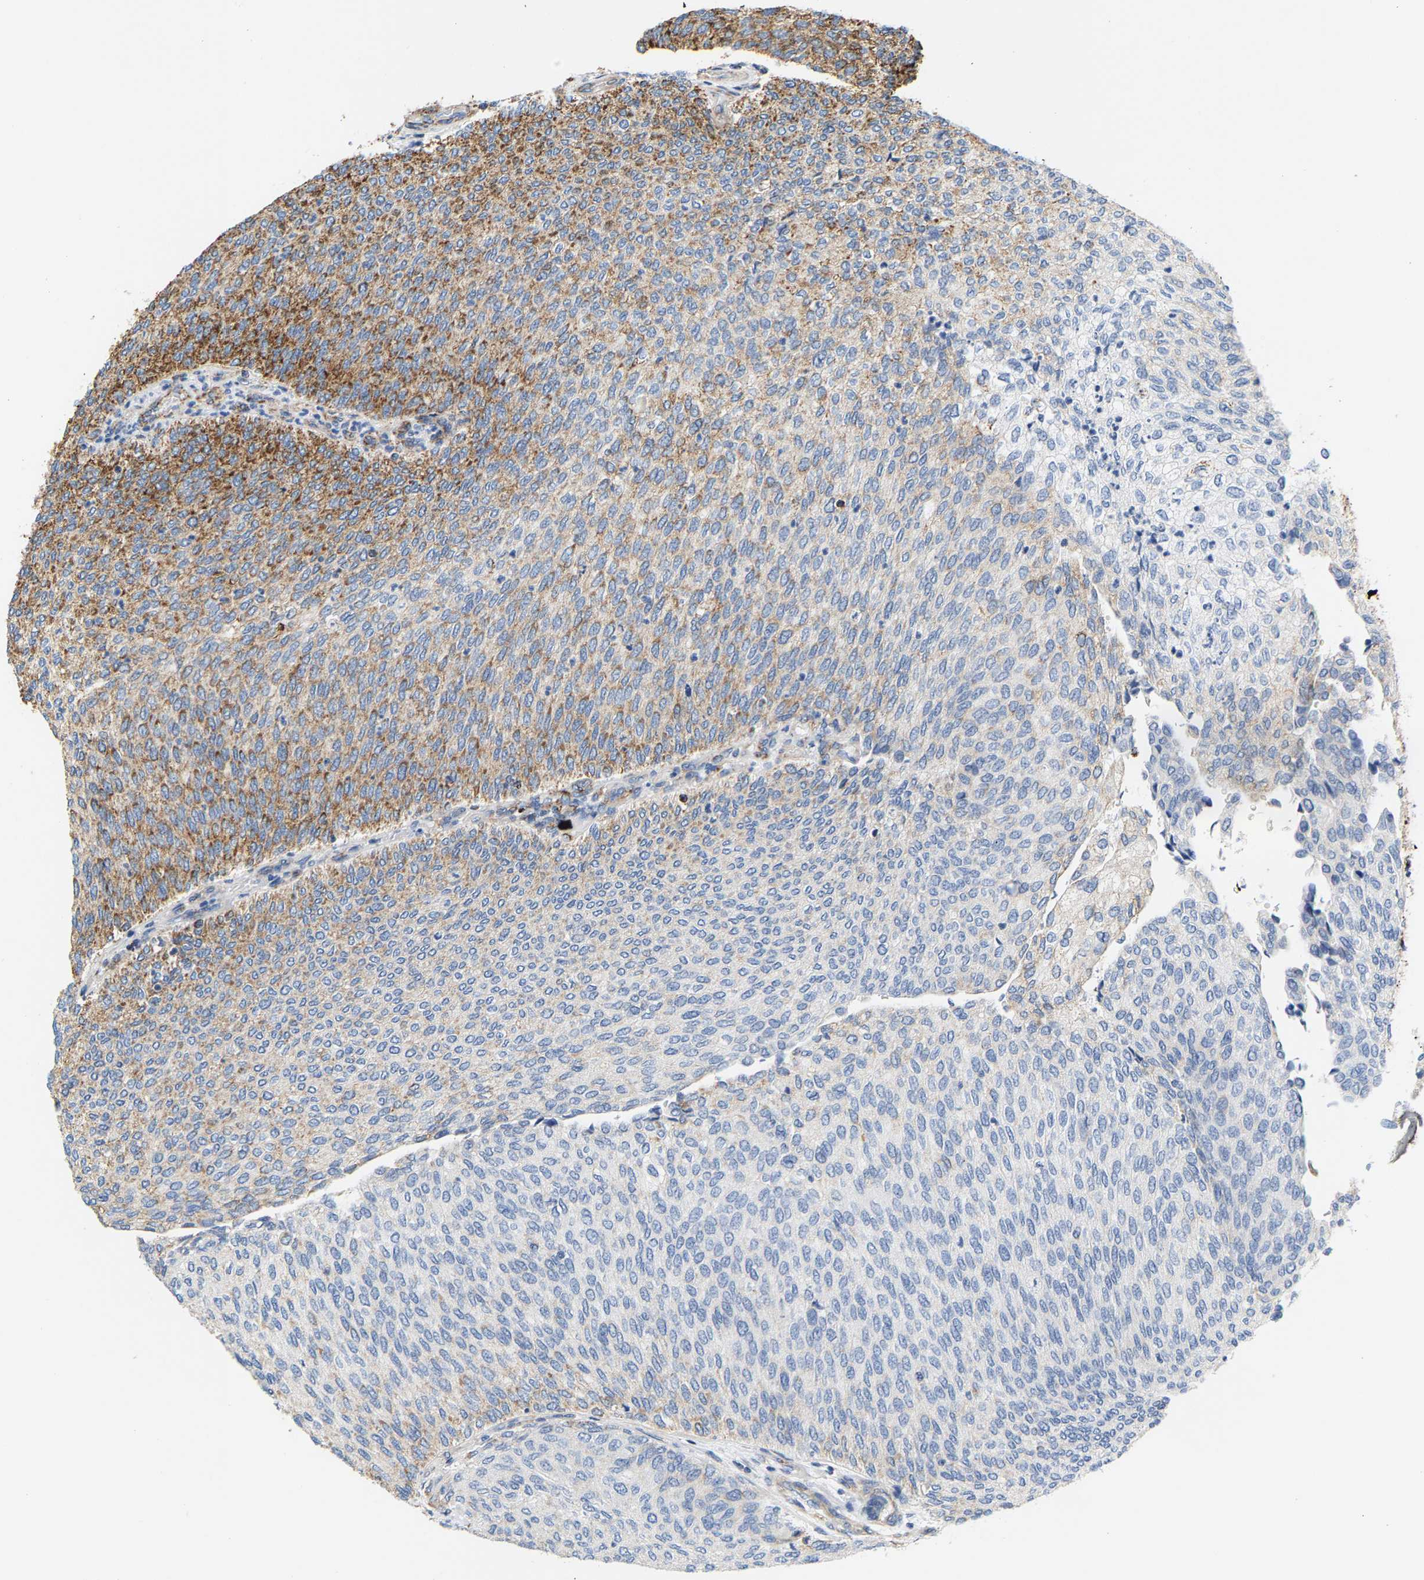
{"staining": {"intensity": "moderate", "quantity": "25%-75%", "location": "cytoplasmic/membranous"}, "tissue": "urothelial cancer", "cell_type": "Tumor cells", "image_type": "cancer", "snomed": [{"axis": "morphology", "description": "Urothelial carcinoma, Low grade"}, {"axis": "topography", "description": "Urinary bladder"}], "caption": "Immunohistochemical staining of human urothelial cancer demonstrates medium levels of moderate cytoplasmic/membranous protein expression in about 25%-75% of tumor cells.", "gene": "SHMT2", "patient": {"sex": "female", "age": 79}}